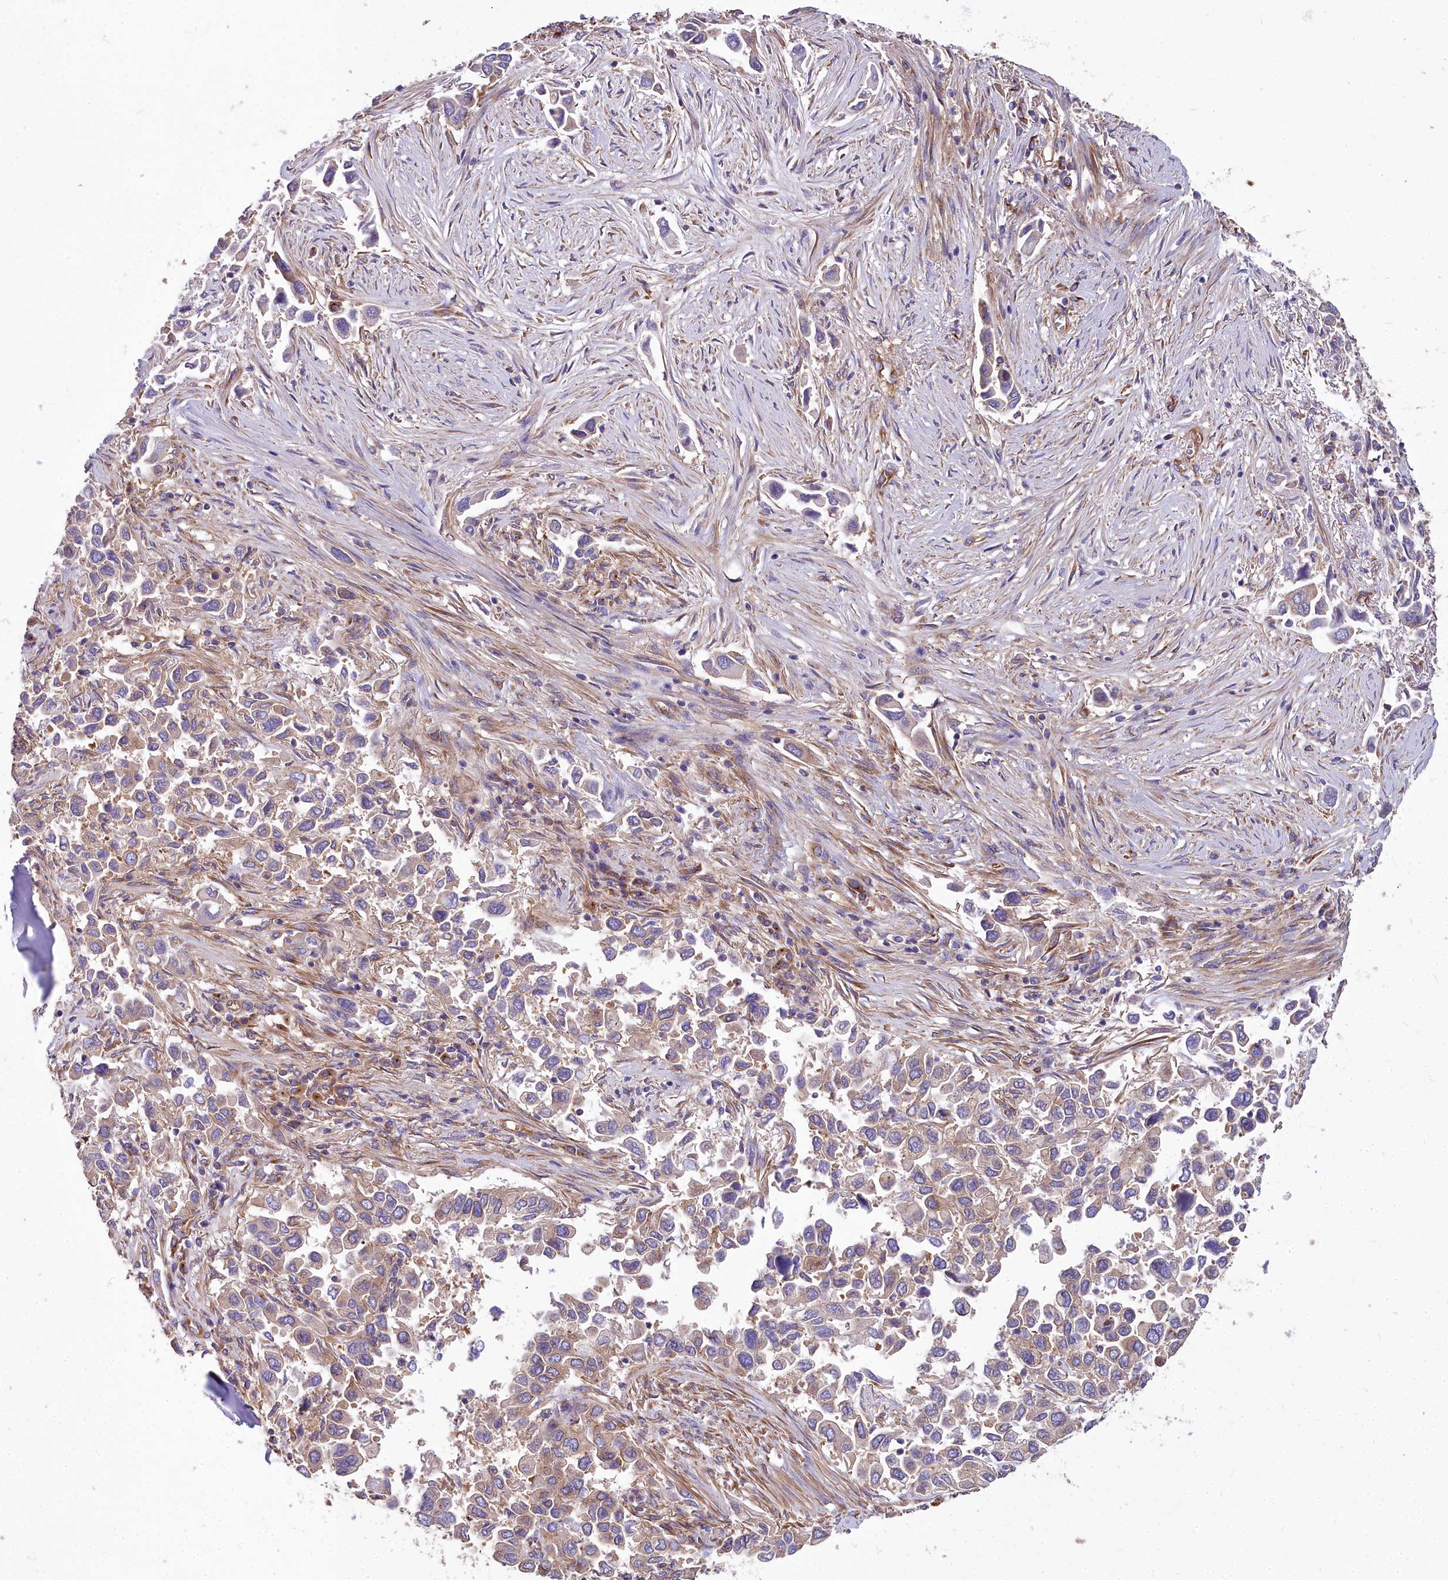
{"staining": {"intensity": "weak", "quantity": "<25%", "location": "cytoplasmic/membranous"}, "tissue": "lung cancer", "cell_type": "Tumor cells", "image_type": "cancer", "snomed": [{"axis": "morphology", "description": "Adenocarcinoma, NOS"}, {"axis": "topography", "description": "Lung"}], "caption": "Adenocarcinoma (lung) was stained to show a protein in brown. There is no significant staining in tumor cells. (Brightfield microscopy of DAB (3,3'-diaminobenzidine) IHC at high magnification).", "gene": "DCTN3", "patient": {"sex": "female", "age": 76}}